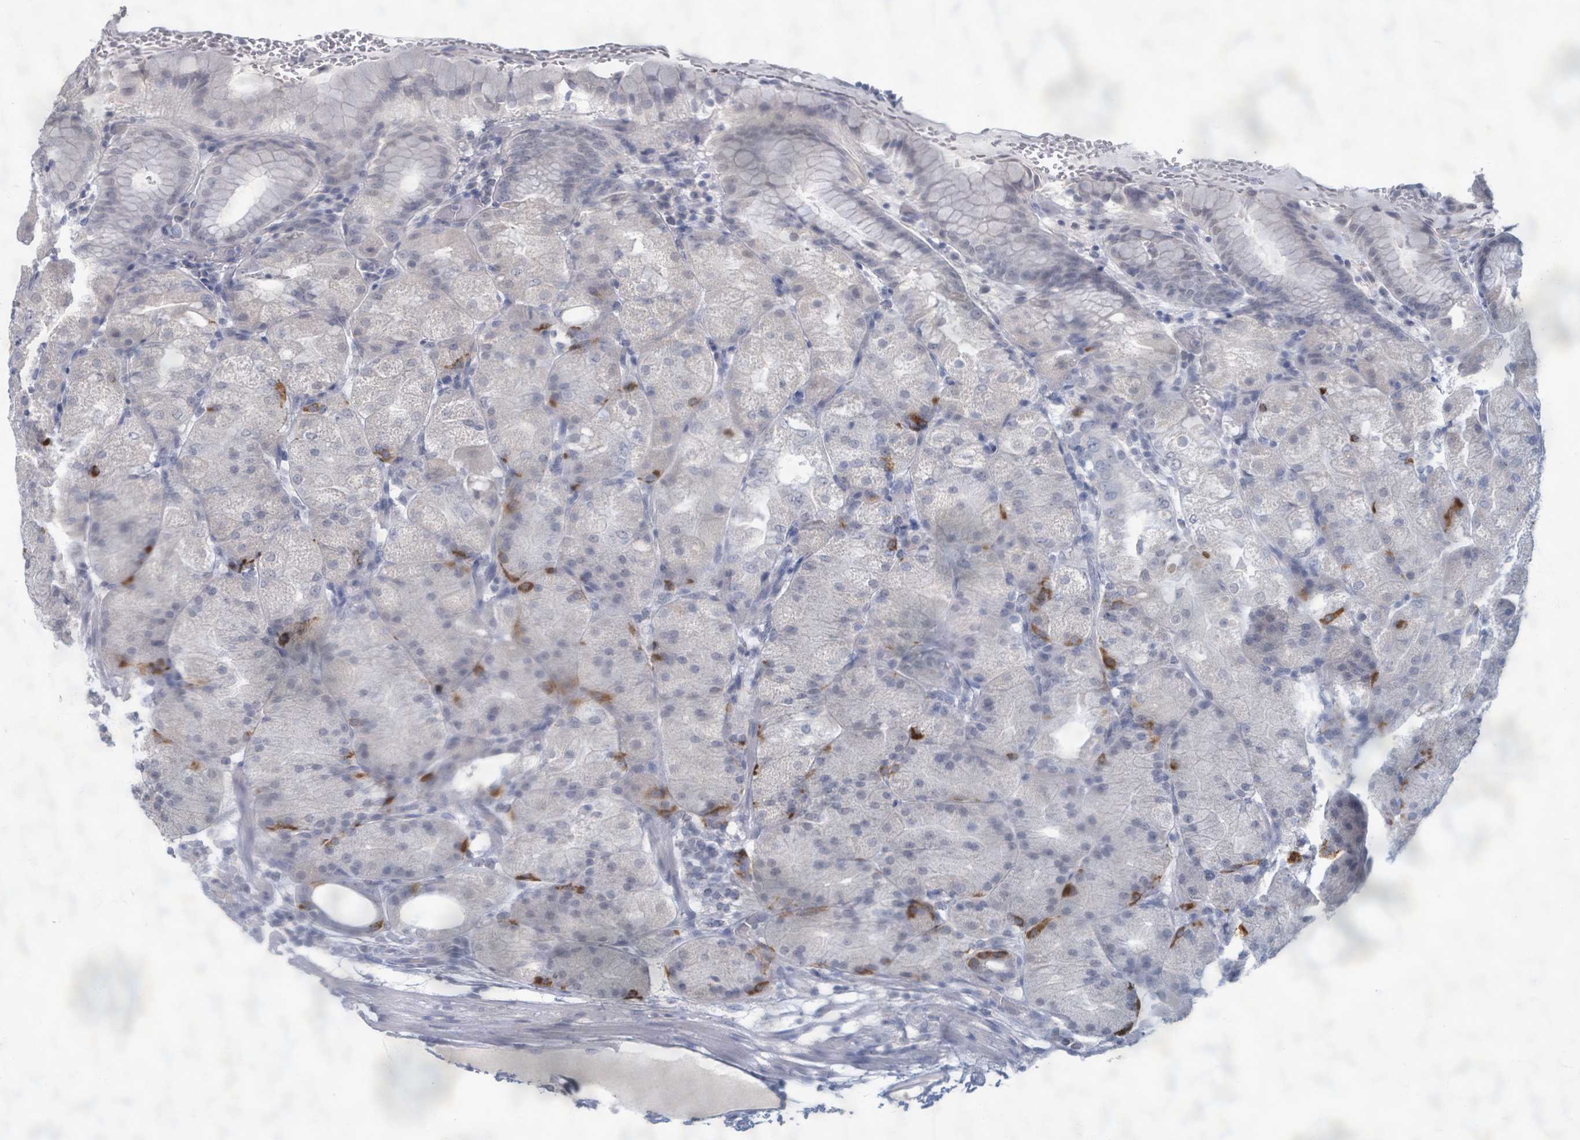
{"staining": {"intensity": "strong", "quantity": "<25%", "location": "cytoplasmic/membranous"}, "tissue": "stomach", "cell_type": "Glandular cells", "image_type": "normal", "snomed": [{"axis": "morphology", "description": "Normal tissue, NOS"}, {"axis": "topography", "description": "Stomach, upper"}, {"axis": "topography", "description": "Stomach, lower"}], "caption": "The immunohistochemical stain highlights strong cytoplasmic/membranous positivity in glandular cells of unremarkable stomach.", "gene": "WNT11", "patient": {"sex": "male", "age": 62}}